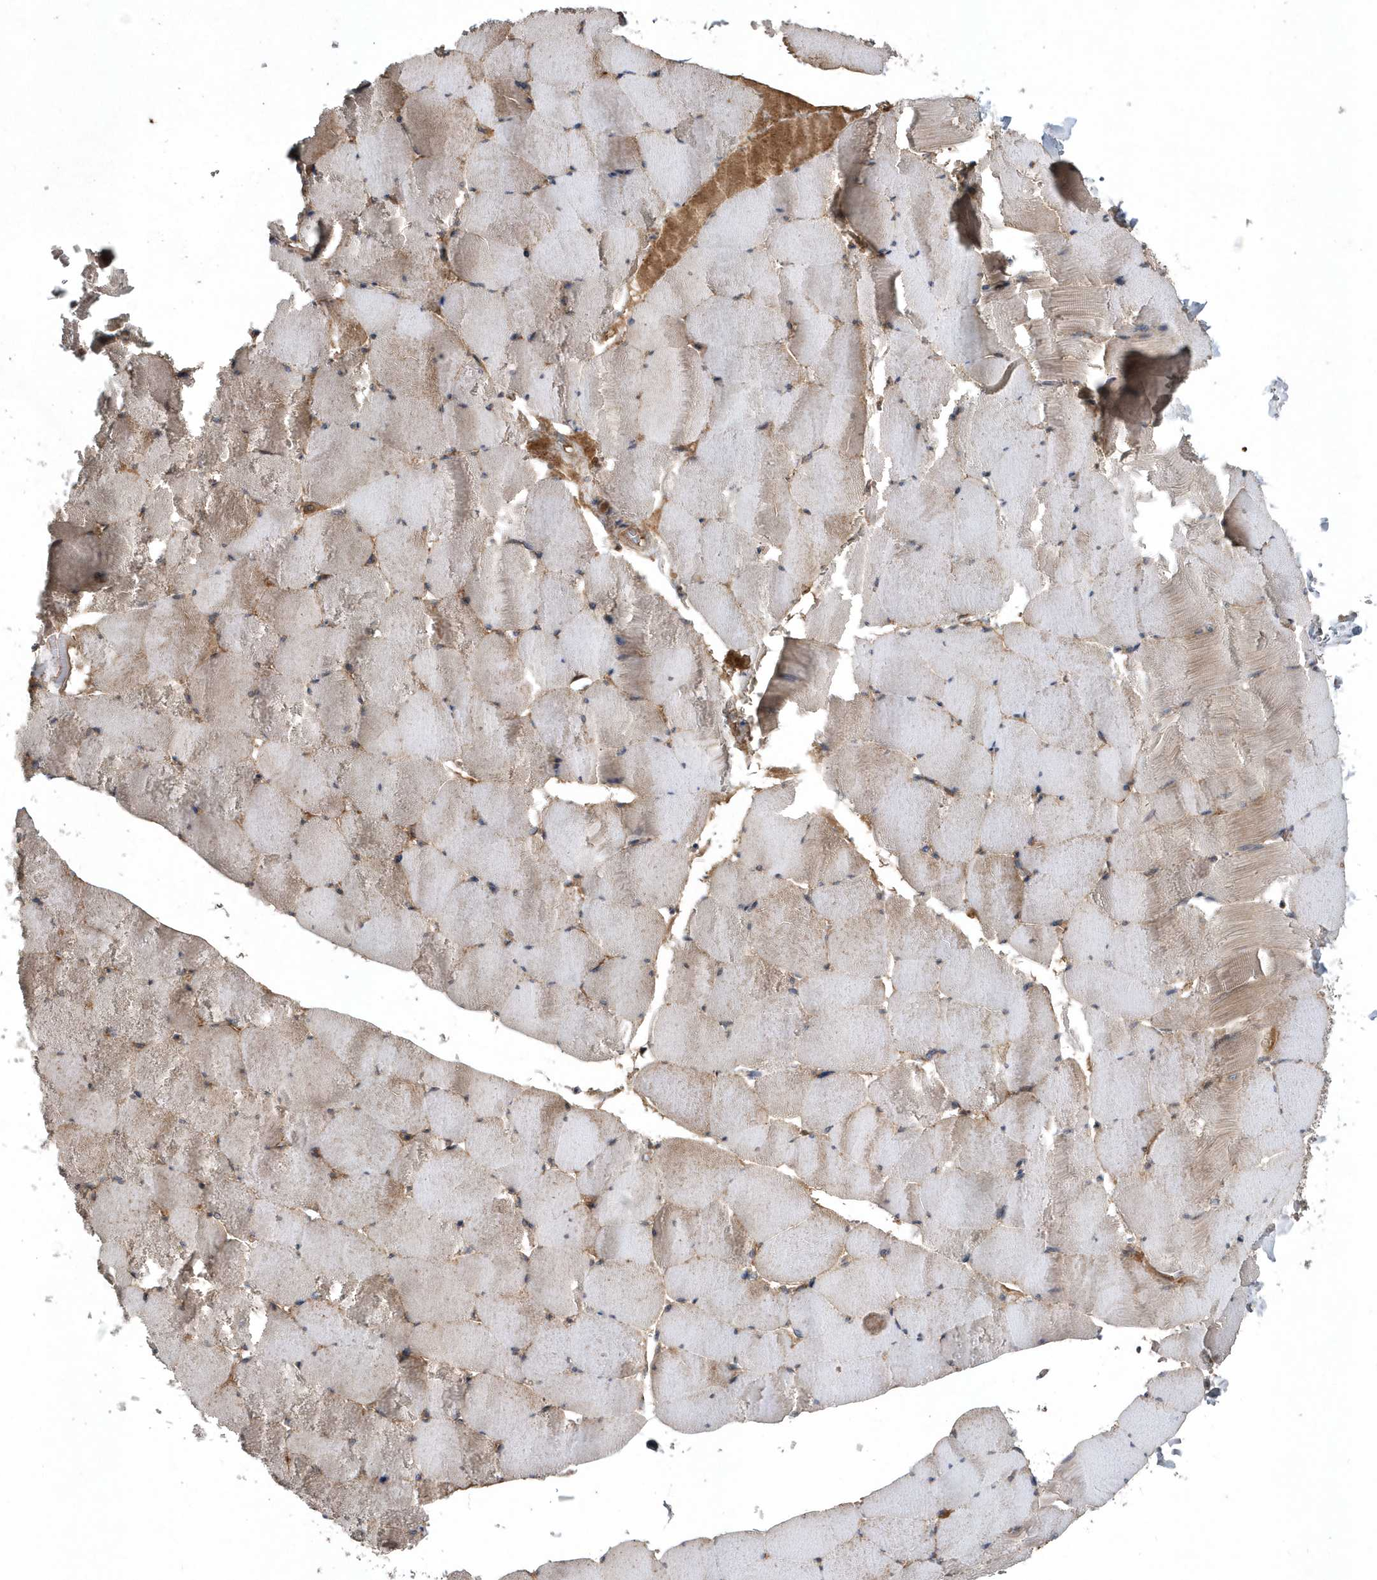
{"staining": {"intensity": "strong", "quantity": "<25%", "location": "cytoplasmic/membranous"}, "tissue": "skeletal muscle", "cell_type": "Myocytes", "image_type": "normal", "snomed": [{"axis": "morphology", "description": "Normal tissue, NOS"}, {"axis": "topography", "description": "Skeletal muscle"}], "caption": "IHC image of benign skeletal muscle: skeletal muscle stained using immunohistochemistry (IHC) reveals medium levels of strong protein expression localized specifically in the cytoplasmic/membranous of myocytes, appearing as a cytoplasmic/membranous brown color.", "gene": "HMGCS1", "patient": {"sex": "male", "age": 62}}